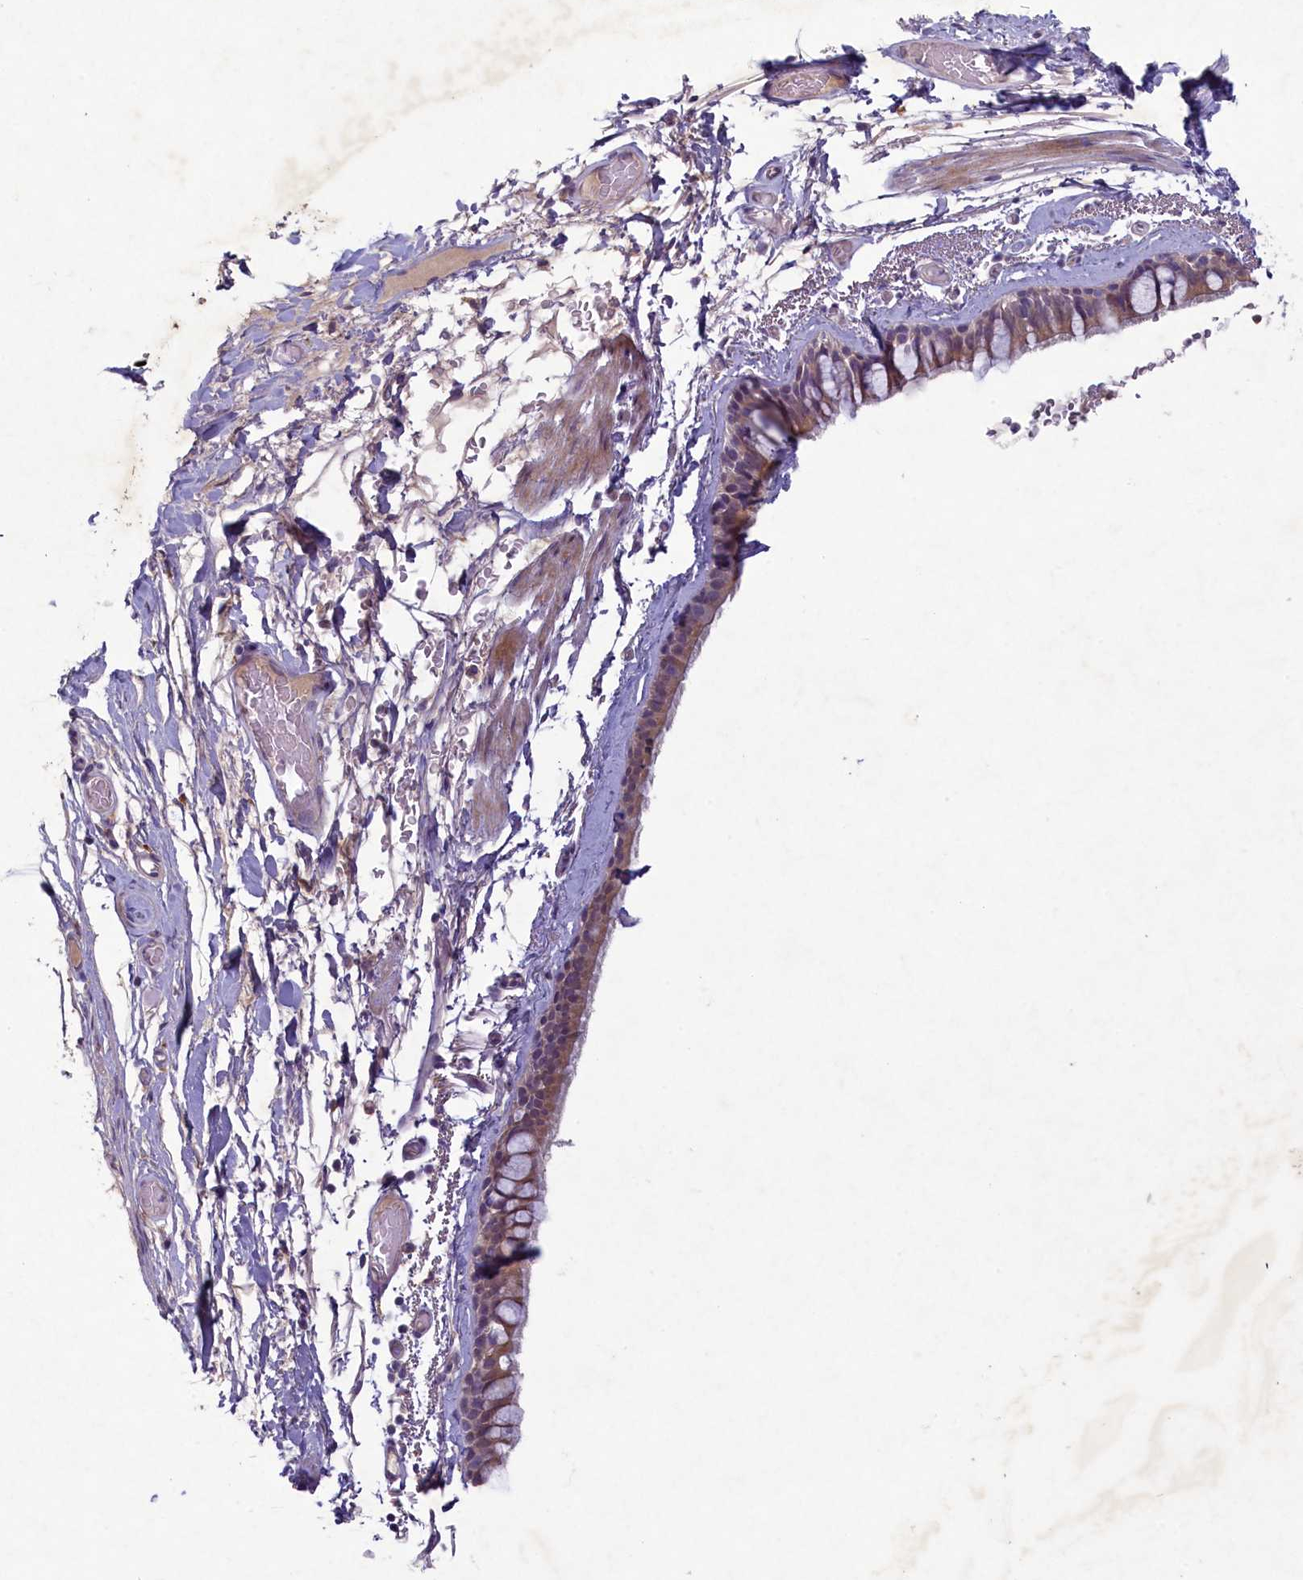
{"staining": {"intensity": "weak", "quantity": ">75%", "location": "cytoplasmic/membranous"}, "tissue": "bronchus", "cell_type": "Respiratory epithelial cells", "image_type": "normal", "snomed": [{"axis": "morphology", "description": "Normal tissue, NOS"}, {"axis": "topography", "description": "Cartilage tissue"}], "caption": "A micrograph of human bronchus stained for a protein shows weak cytoplasmic/membranous brown staining in respiratory epithelial cells. (DAB (3,3'-diaminobenzidine) IHC, brown staining for protein, blue staining for nuclei).", "gene": "PLEKHG6", "patient": {"sex": "male", "age": 63}}